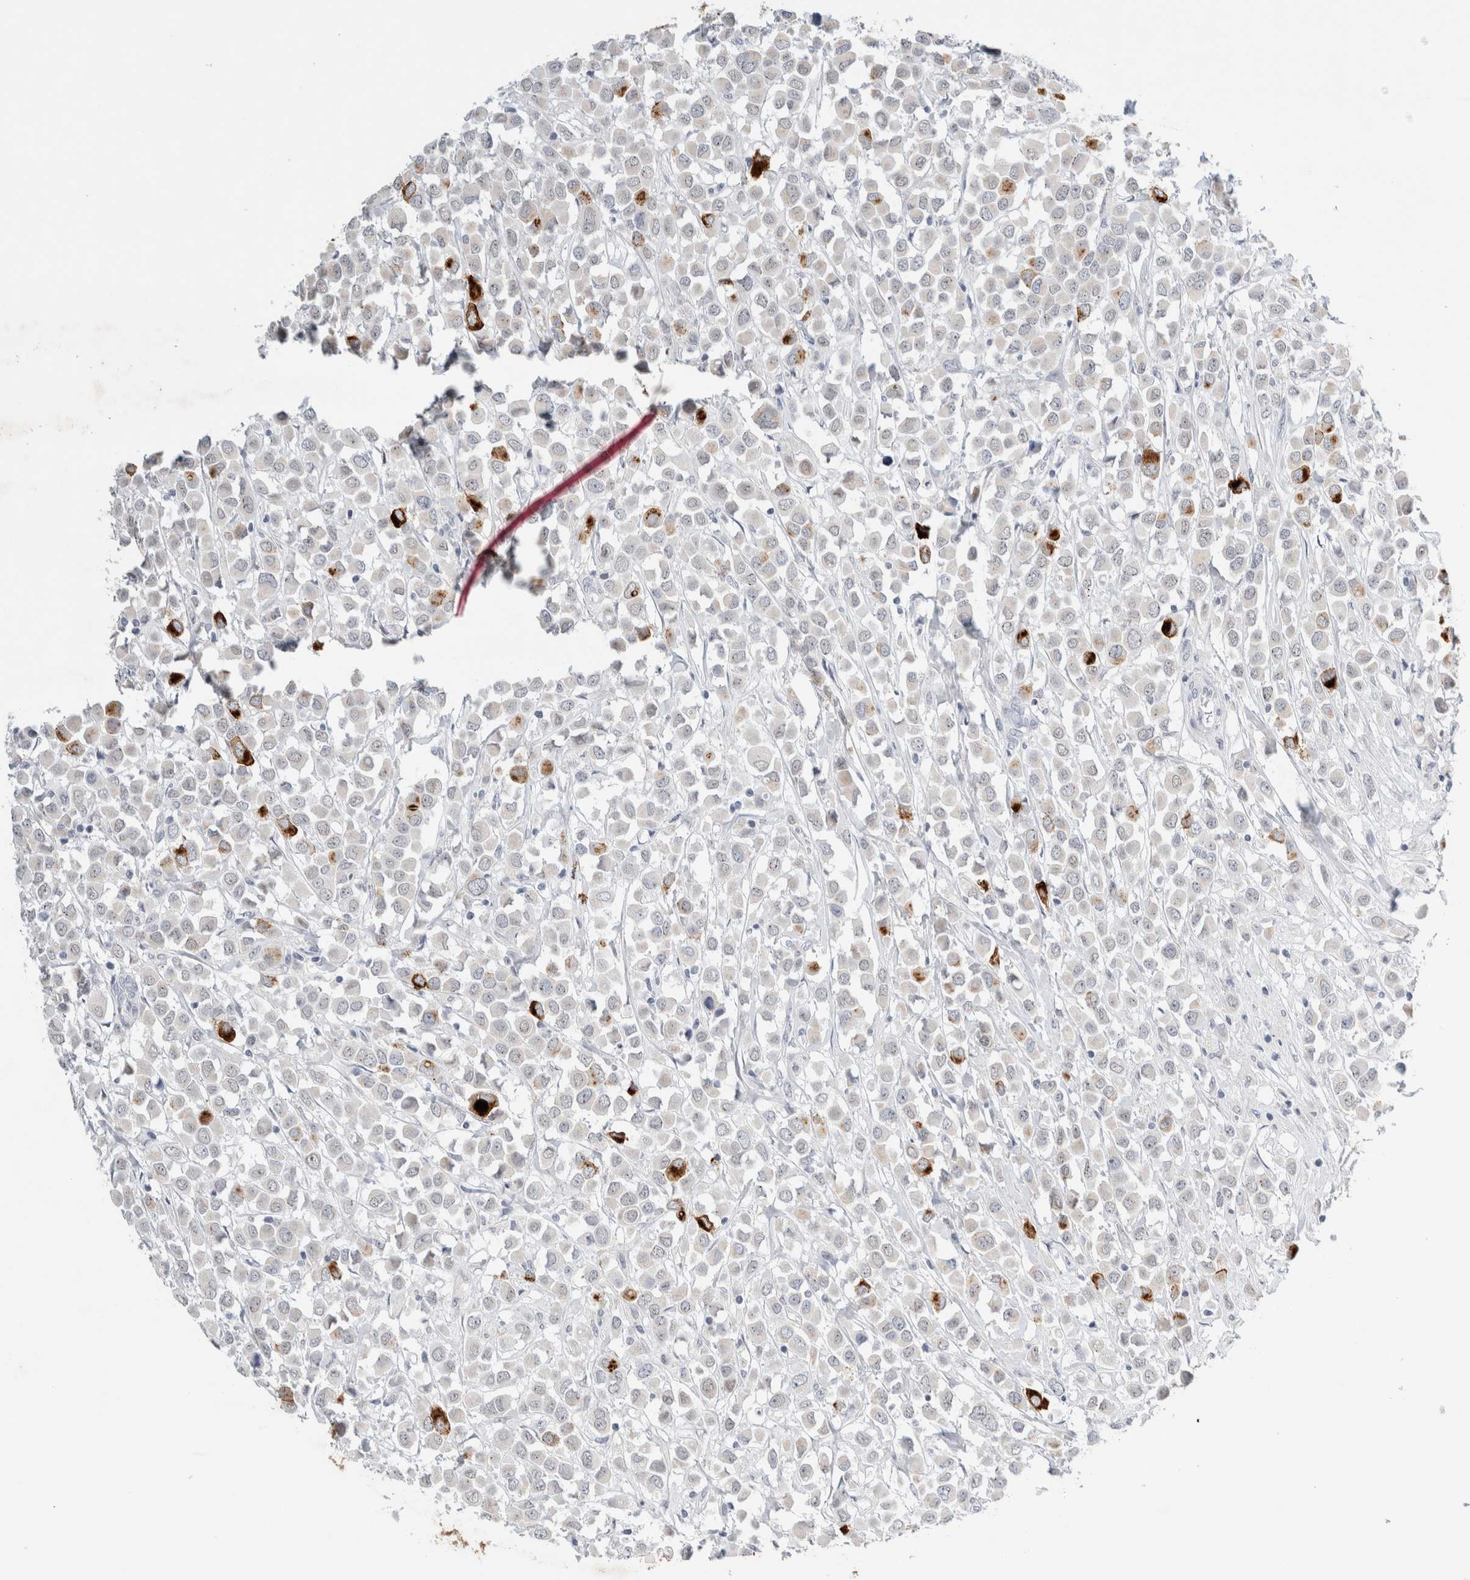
{"staining": {"intensity": "strong", "quantity": "<25%", "location": "cytoplasmic/membranous"}, "tissue": "breast cancer", "cell_type": "Tumor cells", "image_type": "cancer", "snomed": [{"axis": "morphology", "description": "Duct carcinoma"}, {"axis": "topography", "description": "Breast"}], "caption": "Breast cancer stained for a protein (brown) reveals strong cytoplasmic/membranous positive staining in approximately <25% of tumor cells.", "gene": "SLC22A12", "patient": {"sex": "female", "age": 61}}